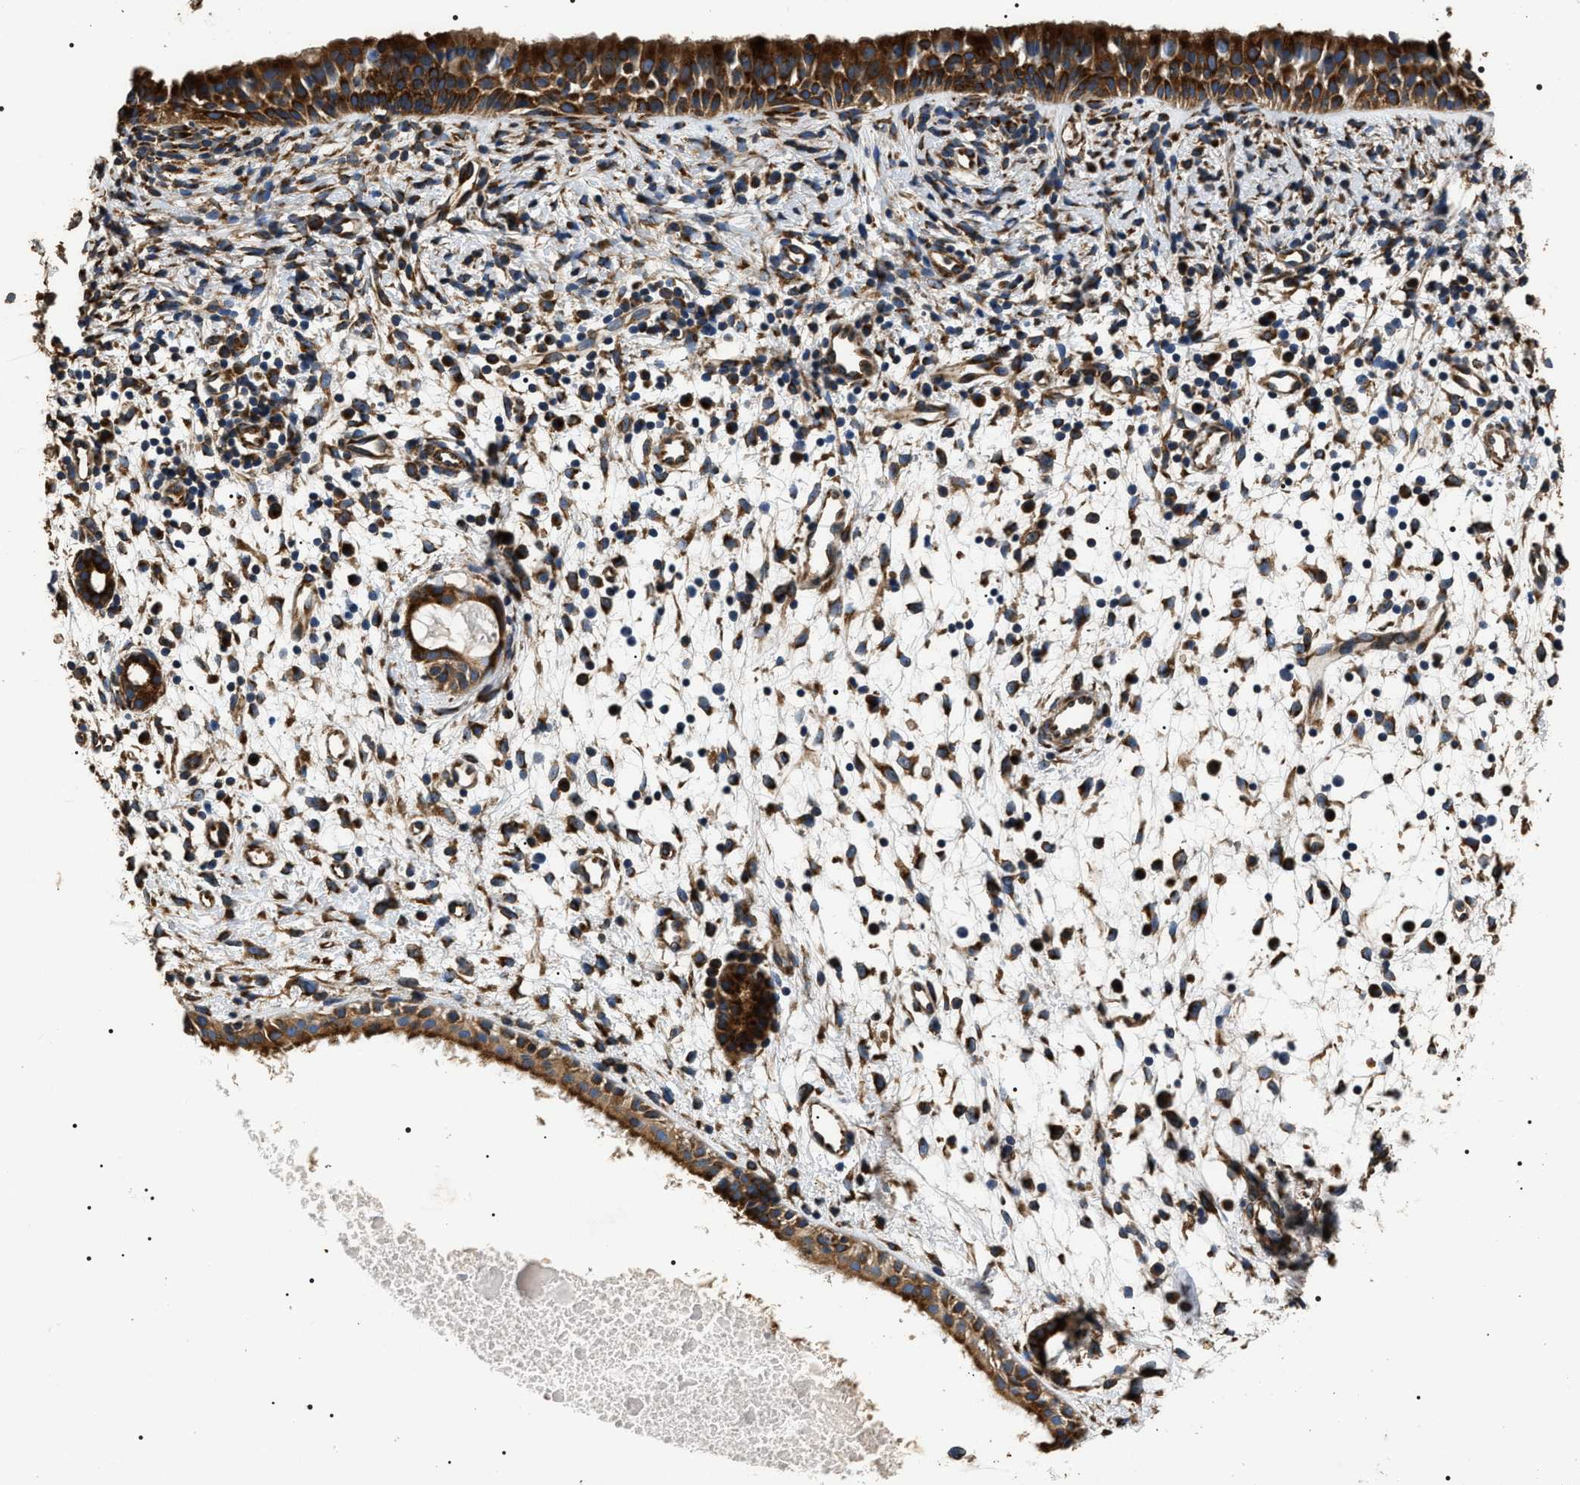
{"staining": {"intensity": "strong", "quantity": ">75%", "location": "cytoplasmic/membranous"}, "tissue": "nasopharynx", "cell_type": "Respiratory epithelial cells", "image_type": "normal", "snomed": [{"axis": "morphology", "description": "Normal tissue, NOS"}, {"axis": "topography", "description": "Nasopharynx"}], "caption": "The immunohistochemical stain highlights strong cytoplasmic/membranous positivity in respiratory epithelial cells of normal nasopharynx. (DAB (3,3'-diaminobenzidine) = brown stain, brightfield microscopy at high magnification).", "gene": "KTN1", "patient": {"sex": "male", "age": 22}}